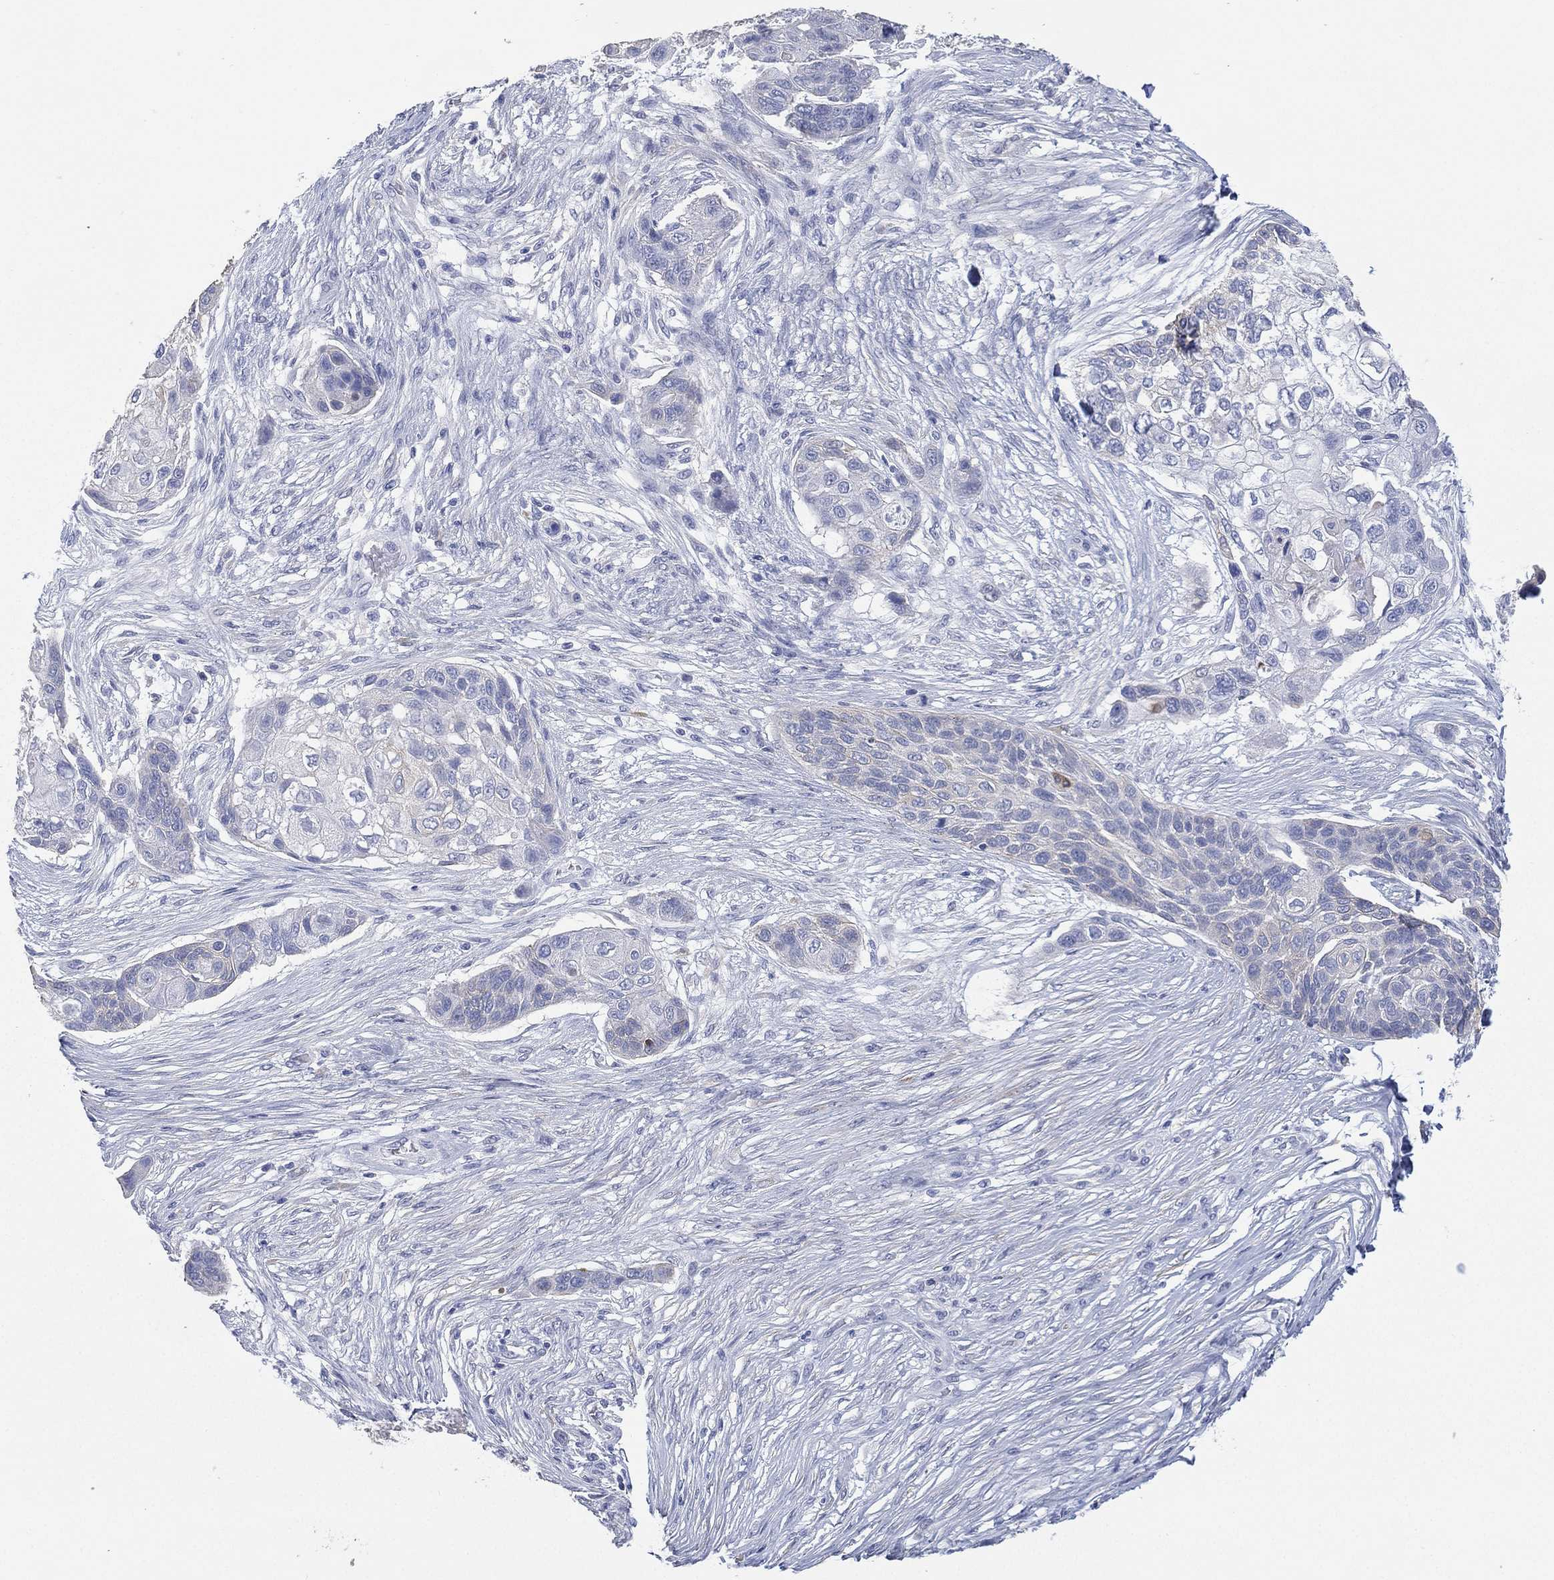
{"staining": {"intensity": "negative", "quantity": "none", "location": "none"}, "tissue": "lung cancer", "cell_type": "Tumor cells", "image_type": "cancer", "snomed": [{"axis": "morphology", "description": "Squamous cell carcinoma, NOS"}, {"axis": "topography", "description": "Lung"}], "caption": "IHC photomicrograph of human lung squamous cell carcinoma stained for a protein (brown), which displays no expression in tumor cells.", "gene": "FMO1", "patient": {"sex": "male", "age": 69}}